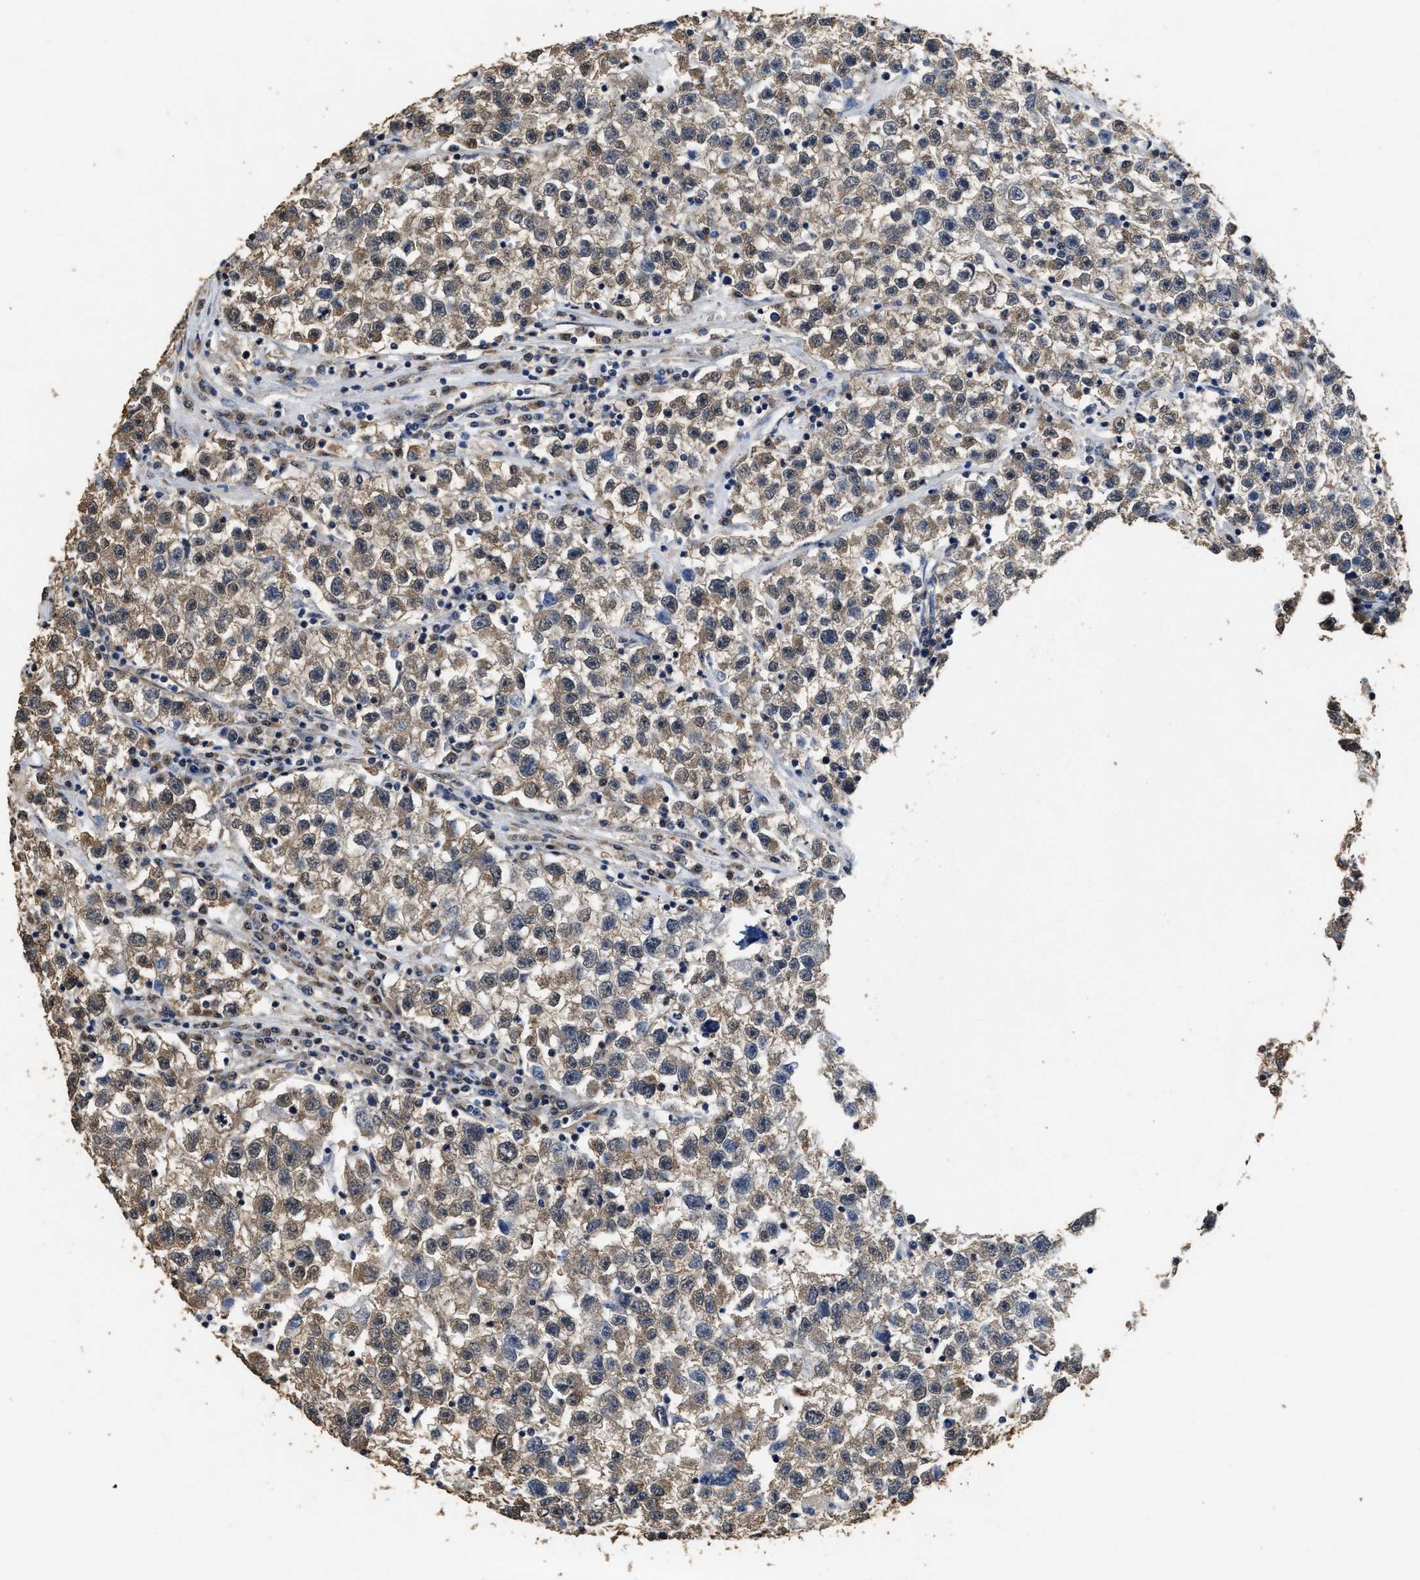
{"staining": {"intensity": "weak", "quantity": "25%-75%", "location": "cytoplasmic/membranous,nuclear"}, "tissue": "testis cancer", "cell_type": "Tumor cells", "image_type": "cancer", "snomed": [{"axis": "morphology", "description": "Seminoma, NOS"}, {"axis": "topography", "description": "Testis"}], "caption": "Testis cancer (seminoma) stained with immunohistochemistry (IHC) demonstrates weak cytoplasmic/membranous and nuclear staining in approximately 25%-75% of tumor cells.", "gene": "YWHAE", "patient": {"sex": "male", "age": 22}}